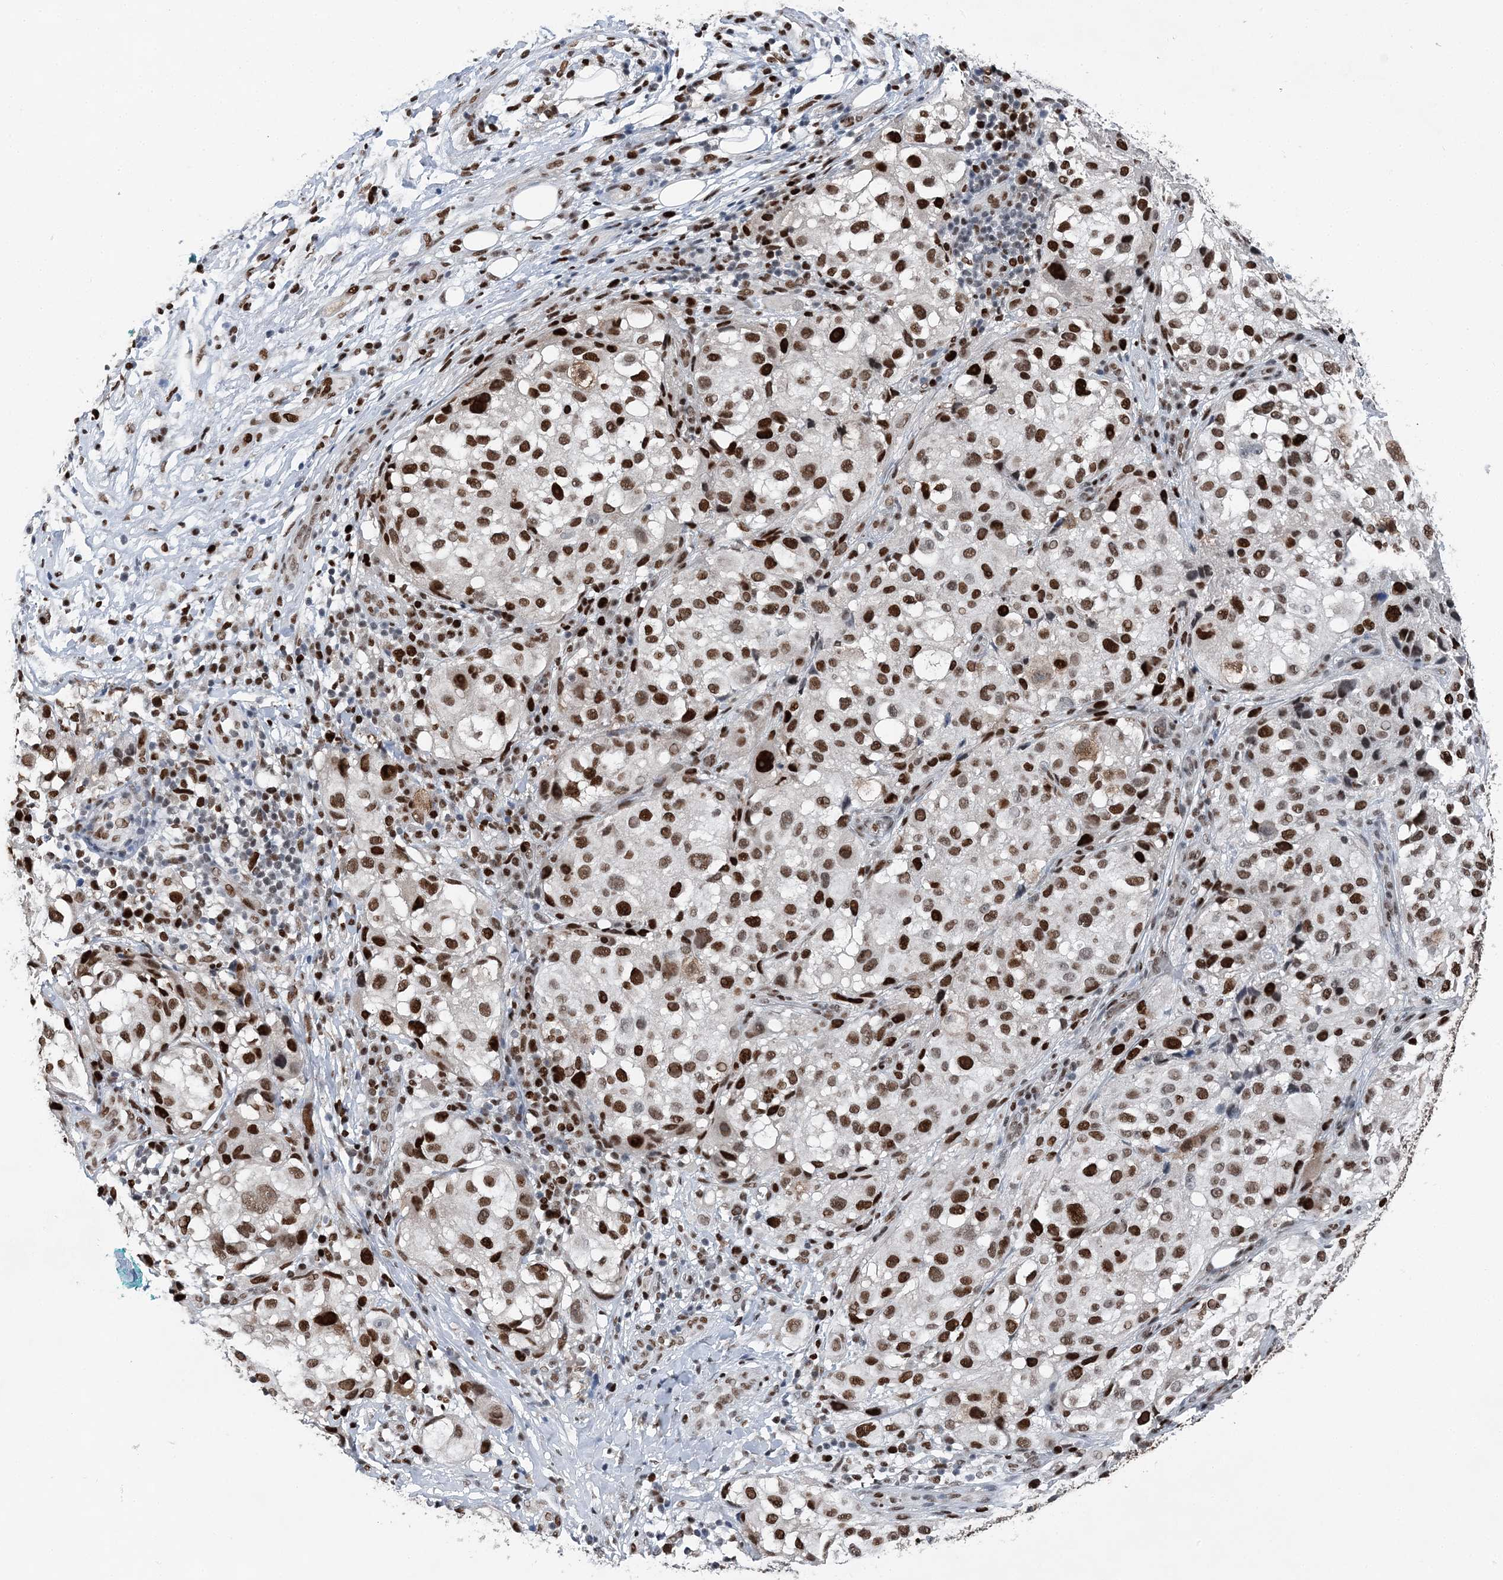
{"staining": {"intensity": "strong", "quantity": ">75%", "location": "nuclear"}, "tissue": "melanoma", "cell_type": "Tumor cells", "image_type": "cancer", "snomed": [{"axis": "morphology", "description": "Necrosis, NOS"}, {"axis": "morphology", "description": "Malignant melanoma, NOS"}, {"axis": "topography", "description": "Skin"}], "caption": "Melanoma was stained to show a protein in brown. There is high levels of strong nuclear positivity in approximately >75% of tumor cells.", "gene": "HAT1", "patient": {"sex": "female", "age": 87}}